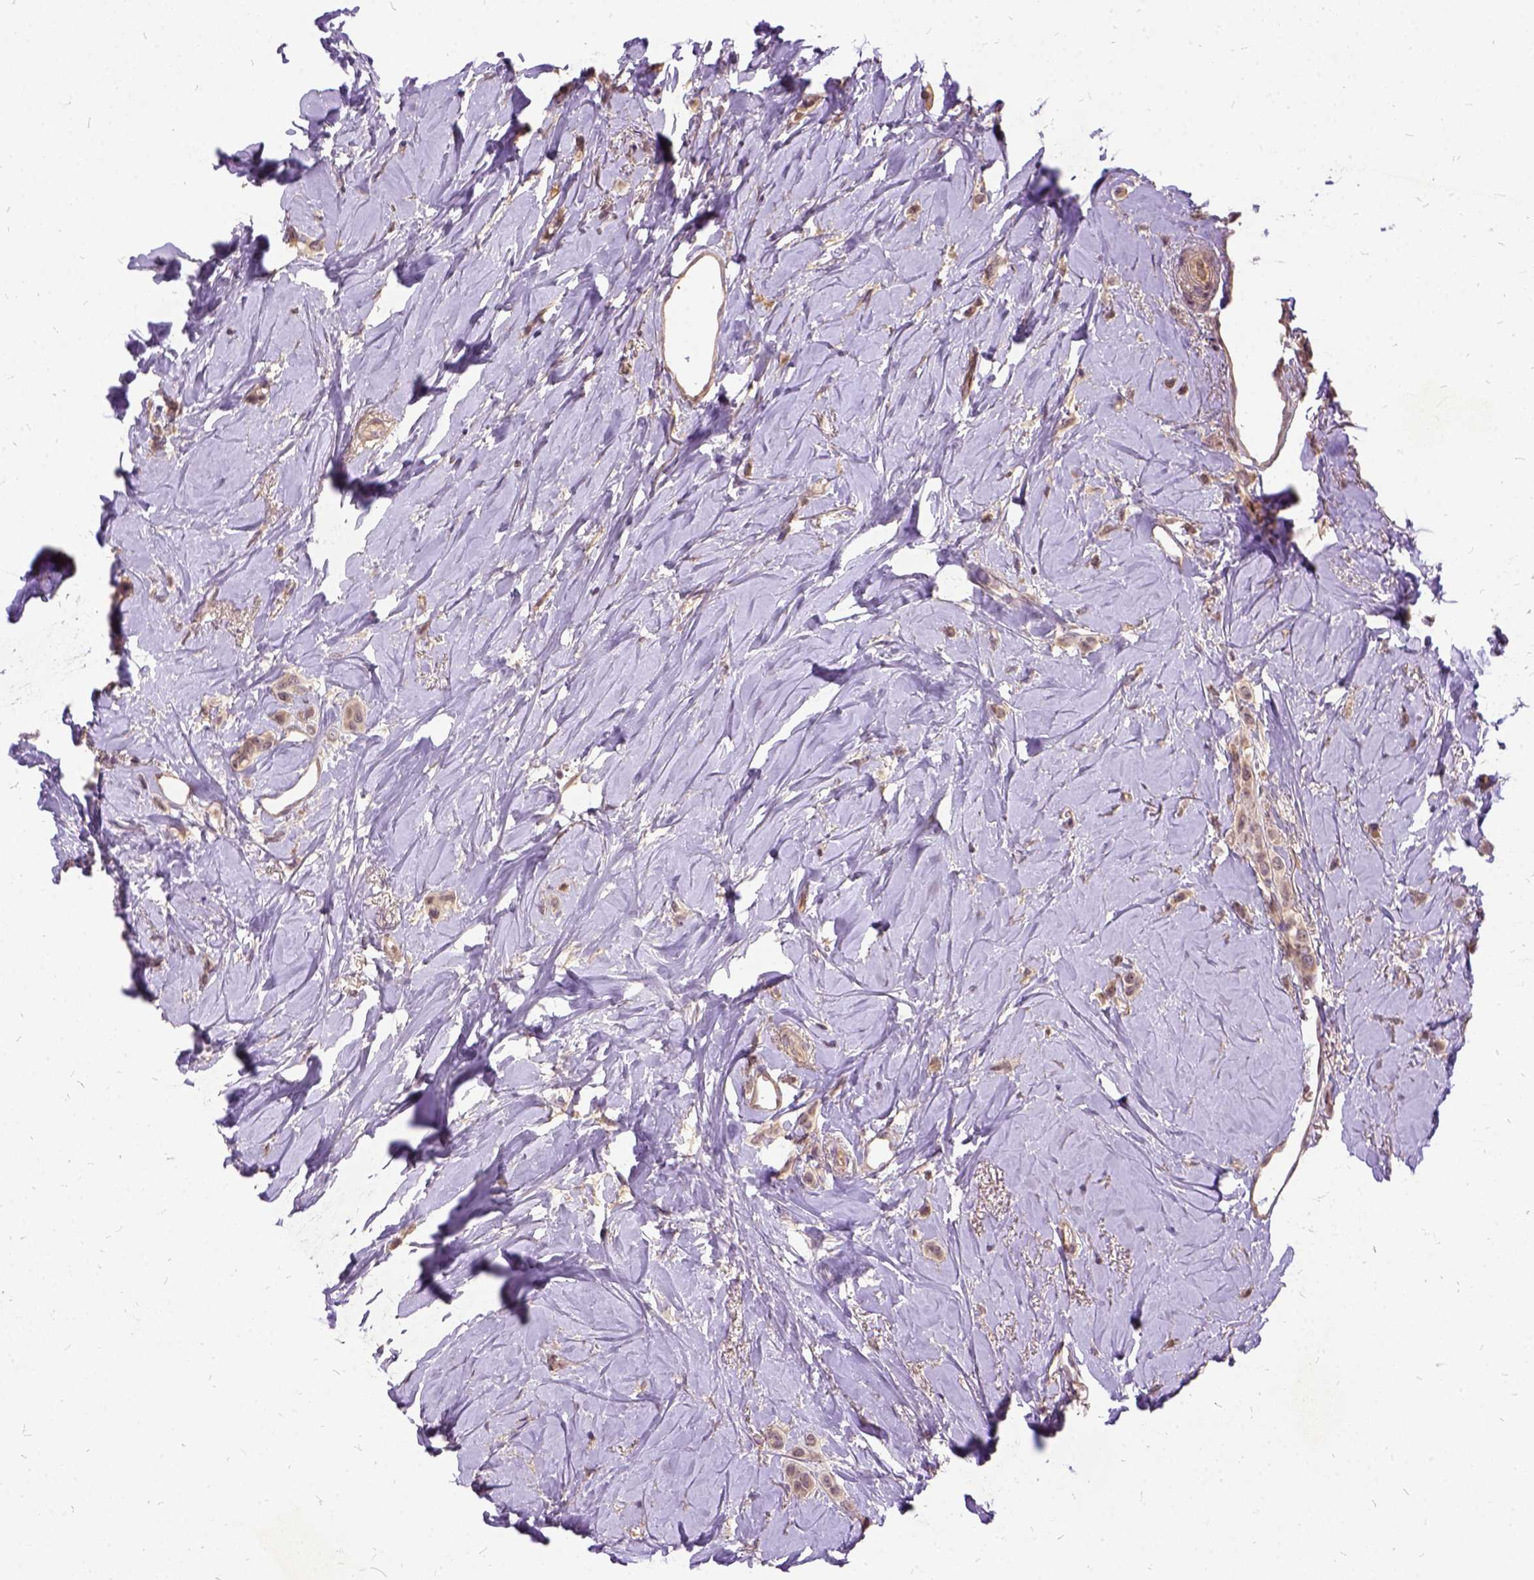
{"staining": {"intensity": "negative", "quantity": "none", "location": "none"}, "tissue": "breast cancer", "cell_type": "Tumor cells", "image_type": "cancer", "snomed": [{"axis": "morphology", "description": "Lobular carcinoma"}, {"axis": "topography", "description": "Breast"}], "caption": "DAB (3,3'-diaminobenzidine) immunohistochemical staining of lobular carcinoma (breast) demonstrates no significant expression in tumor cells.", "gene": "ILRUN", "patient": {"sex": "female", "age": 66}}